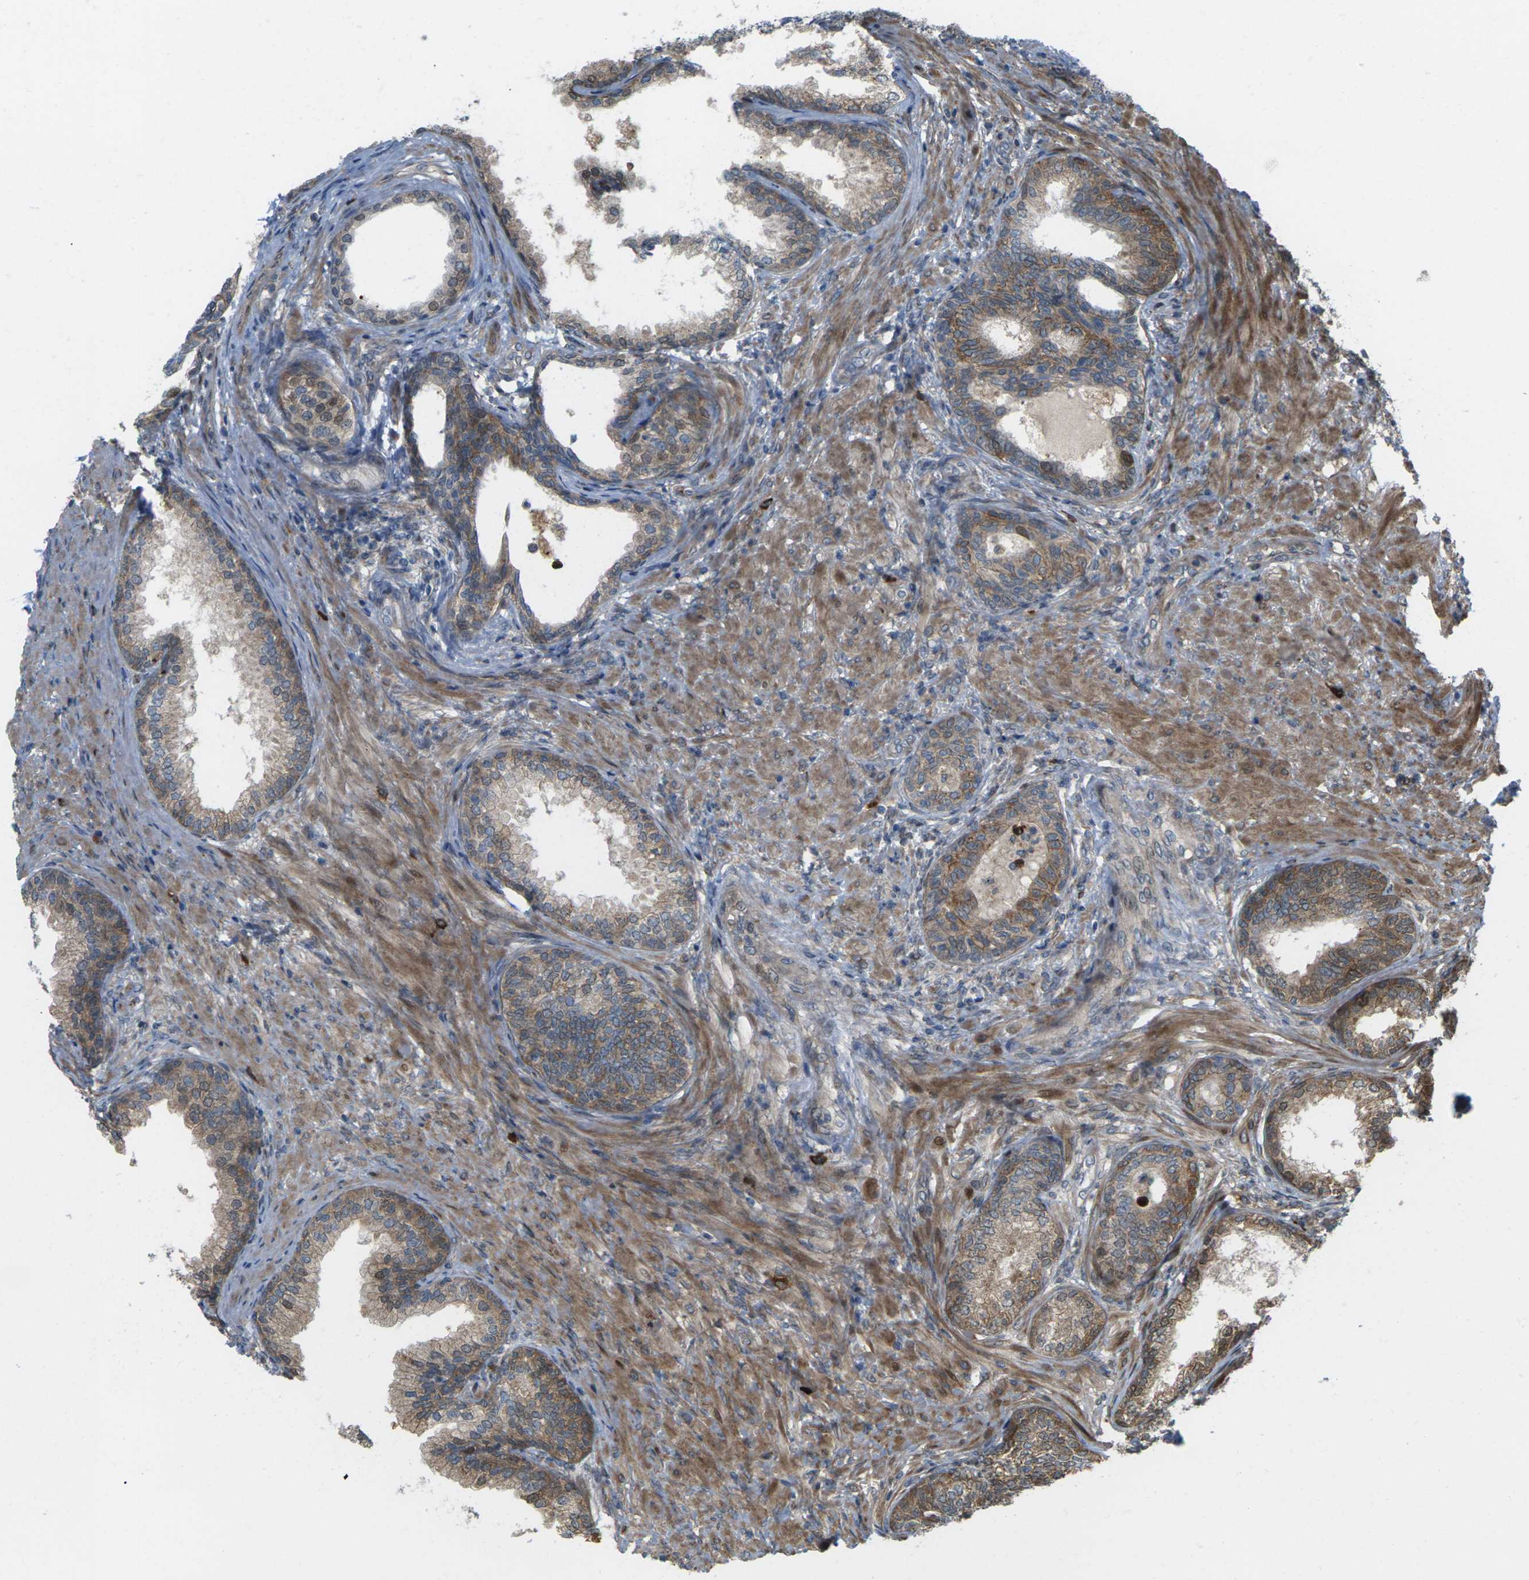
{"staining": {"intensity": "moderate", "quantity": ">75%", "location": "cytoplasmic/membranous,nuclear"}, "tissue": "prostate", "cell_type": "Glandular cells", "image_type": "normal", "snomed": [{"axis": "morphology", "description": "Normal tissue, NOS"}, {"axis": "topography", "description": "Prostate"}], "caption": "Moderate cytoplasmic/membranous,nuclear positivity for a protein is appreciated in approximately >75% of glandular cells of benign prostate using immunohistochemistry (IHC).", "gene": "ROBO1", "patient": {"sex": "male", "age": 76}}